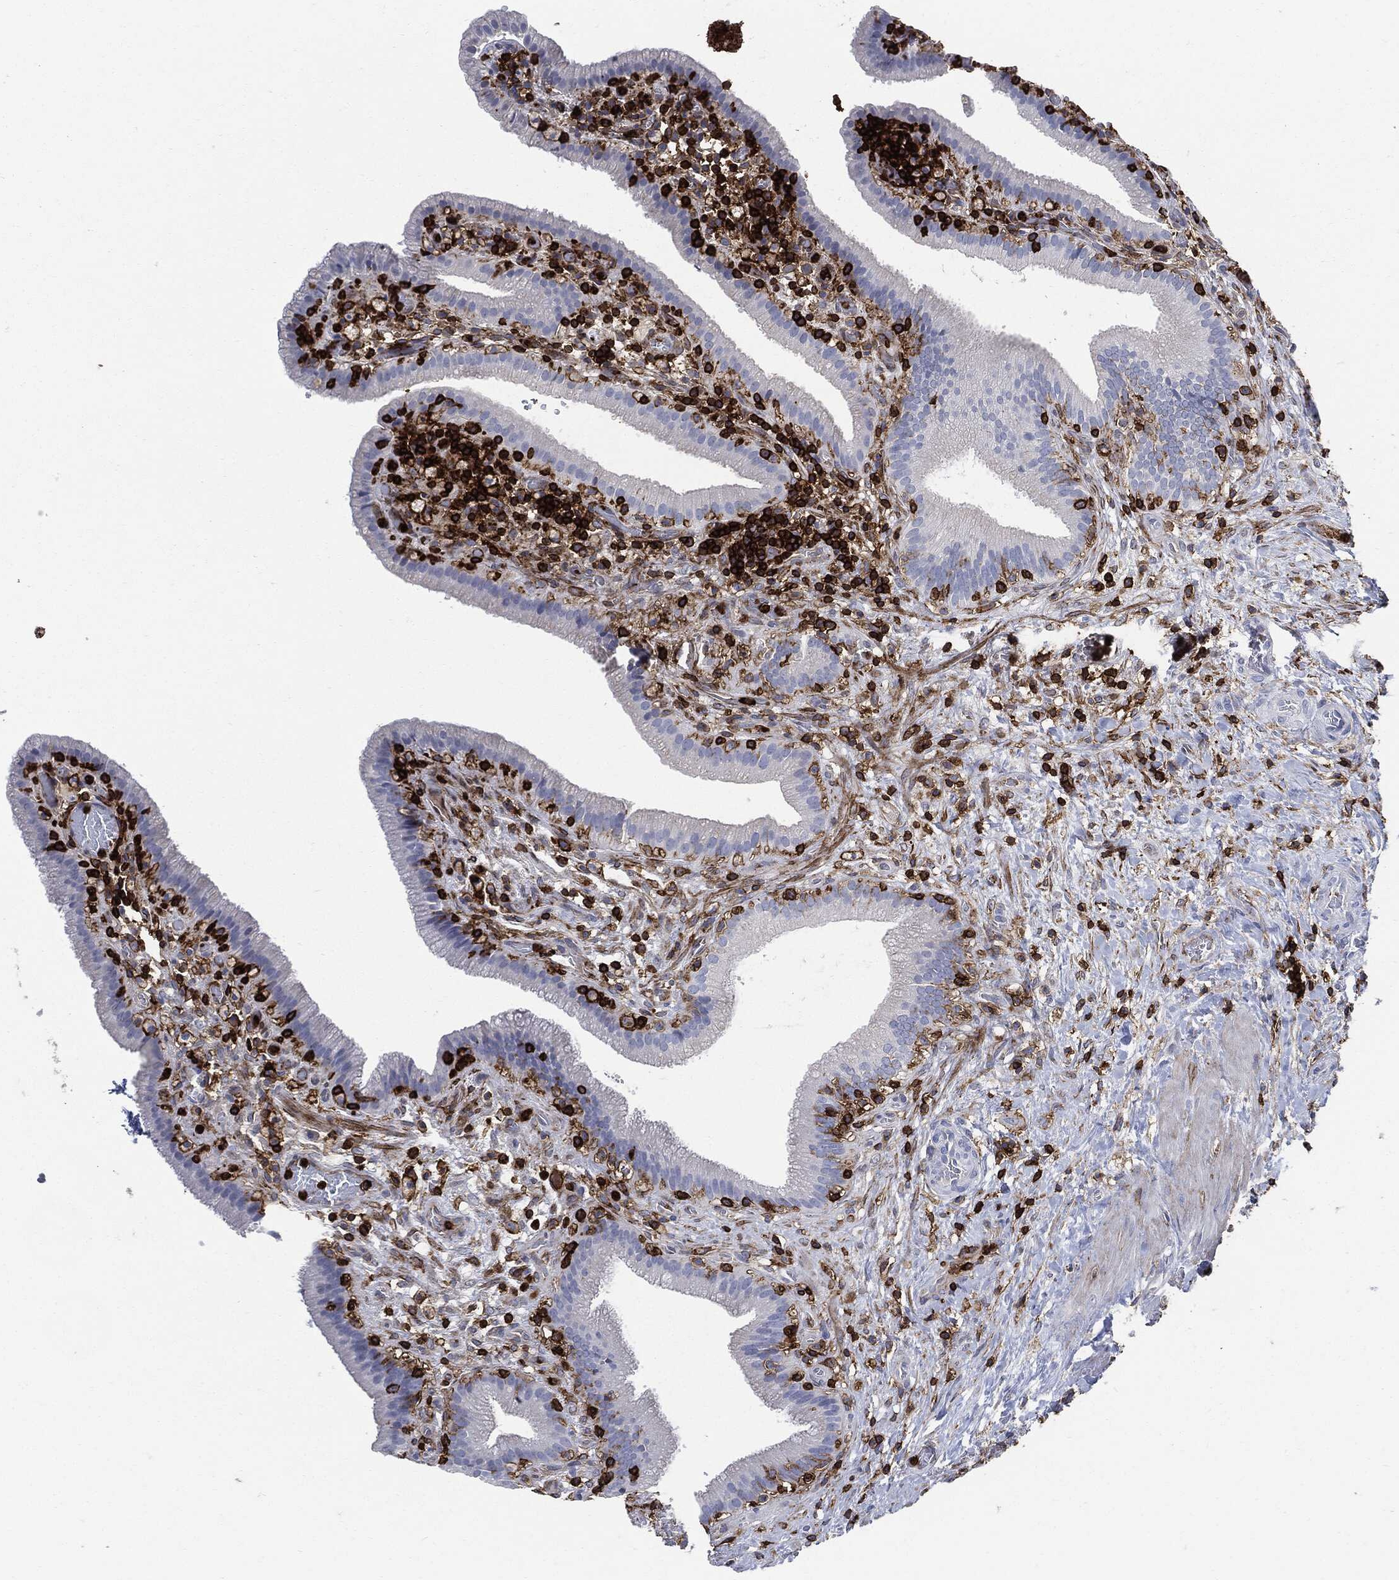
{"staining": {"intensity": "negative", "quantity": "none", "location": "none"}, "tissue": "gallbladder", "cell_type": "Glandular cells", "image_type": "normal", "snomed": [{"axis": "morphology", "description": "Normal tissue, NOS"}, {"axis": "topography", "description": "Gallbladder"}], "caption": "An IHC image of benign gallbladder is shown. There is no staining in glandular cells of gallbladder.", "gene": "PTPRC", "patient": {"sex": "male", "age": 62}}